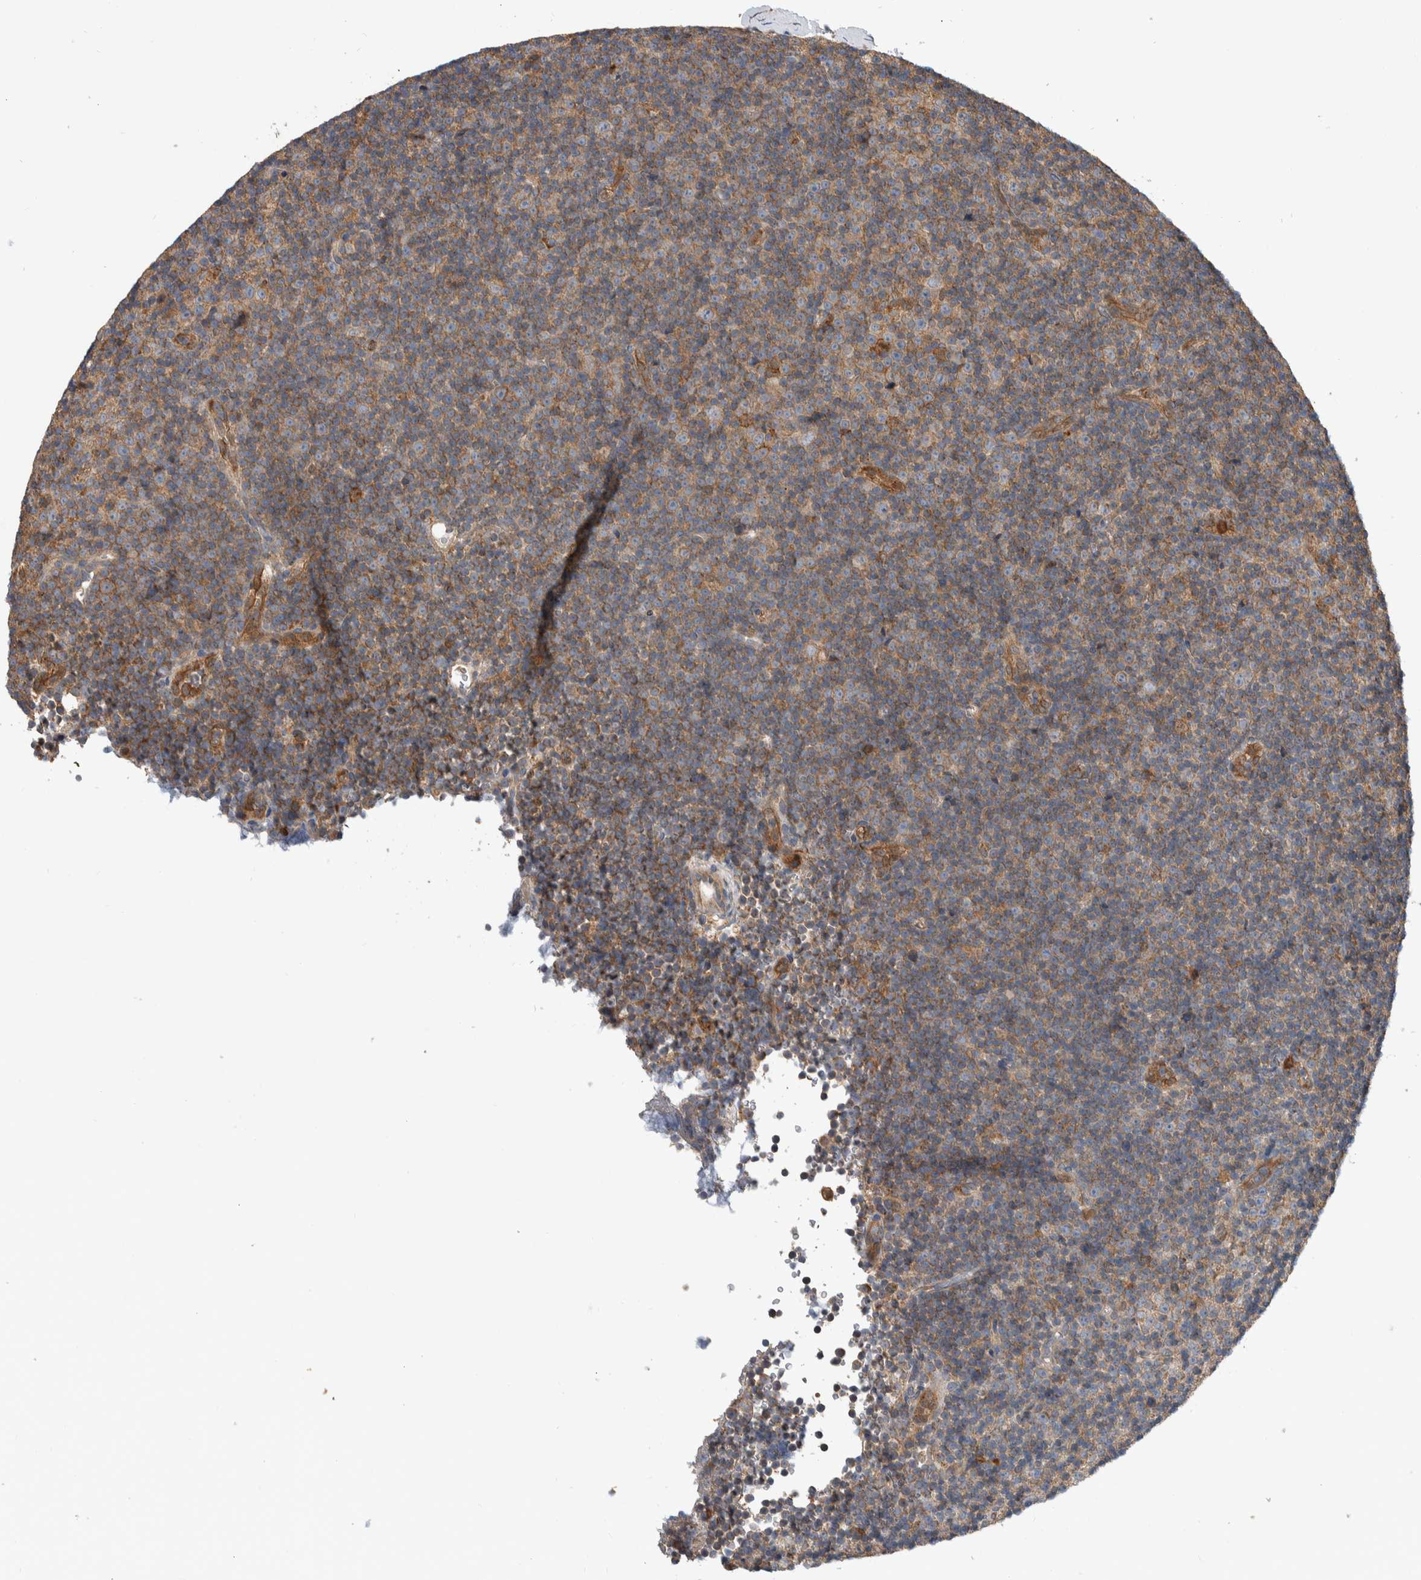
{"staining": {"intensity": "weak", "quantity": ">75%", "location": "cytoplasmic/membranous"}, "tissue": "lymphoma", "cell_type": "Tumor cells", "image_type": "cancer", "snomed": [{"axis": "morphology", "description": "Malignant lymphoma, non-Hodgkin's type, Low grade"}, {"axis": "topography", "description": "Lymph node"}], "caption": "A brown stain labels weak cytoplasmic/membranous positivity of a protein in lymphoma tumor cells.", "gene": "SDCBP", "patient": {"sex": "female", "age": 67}}